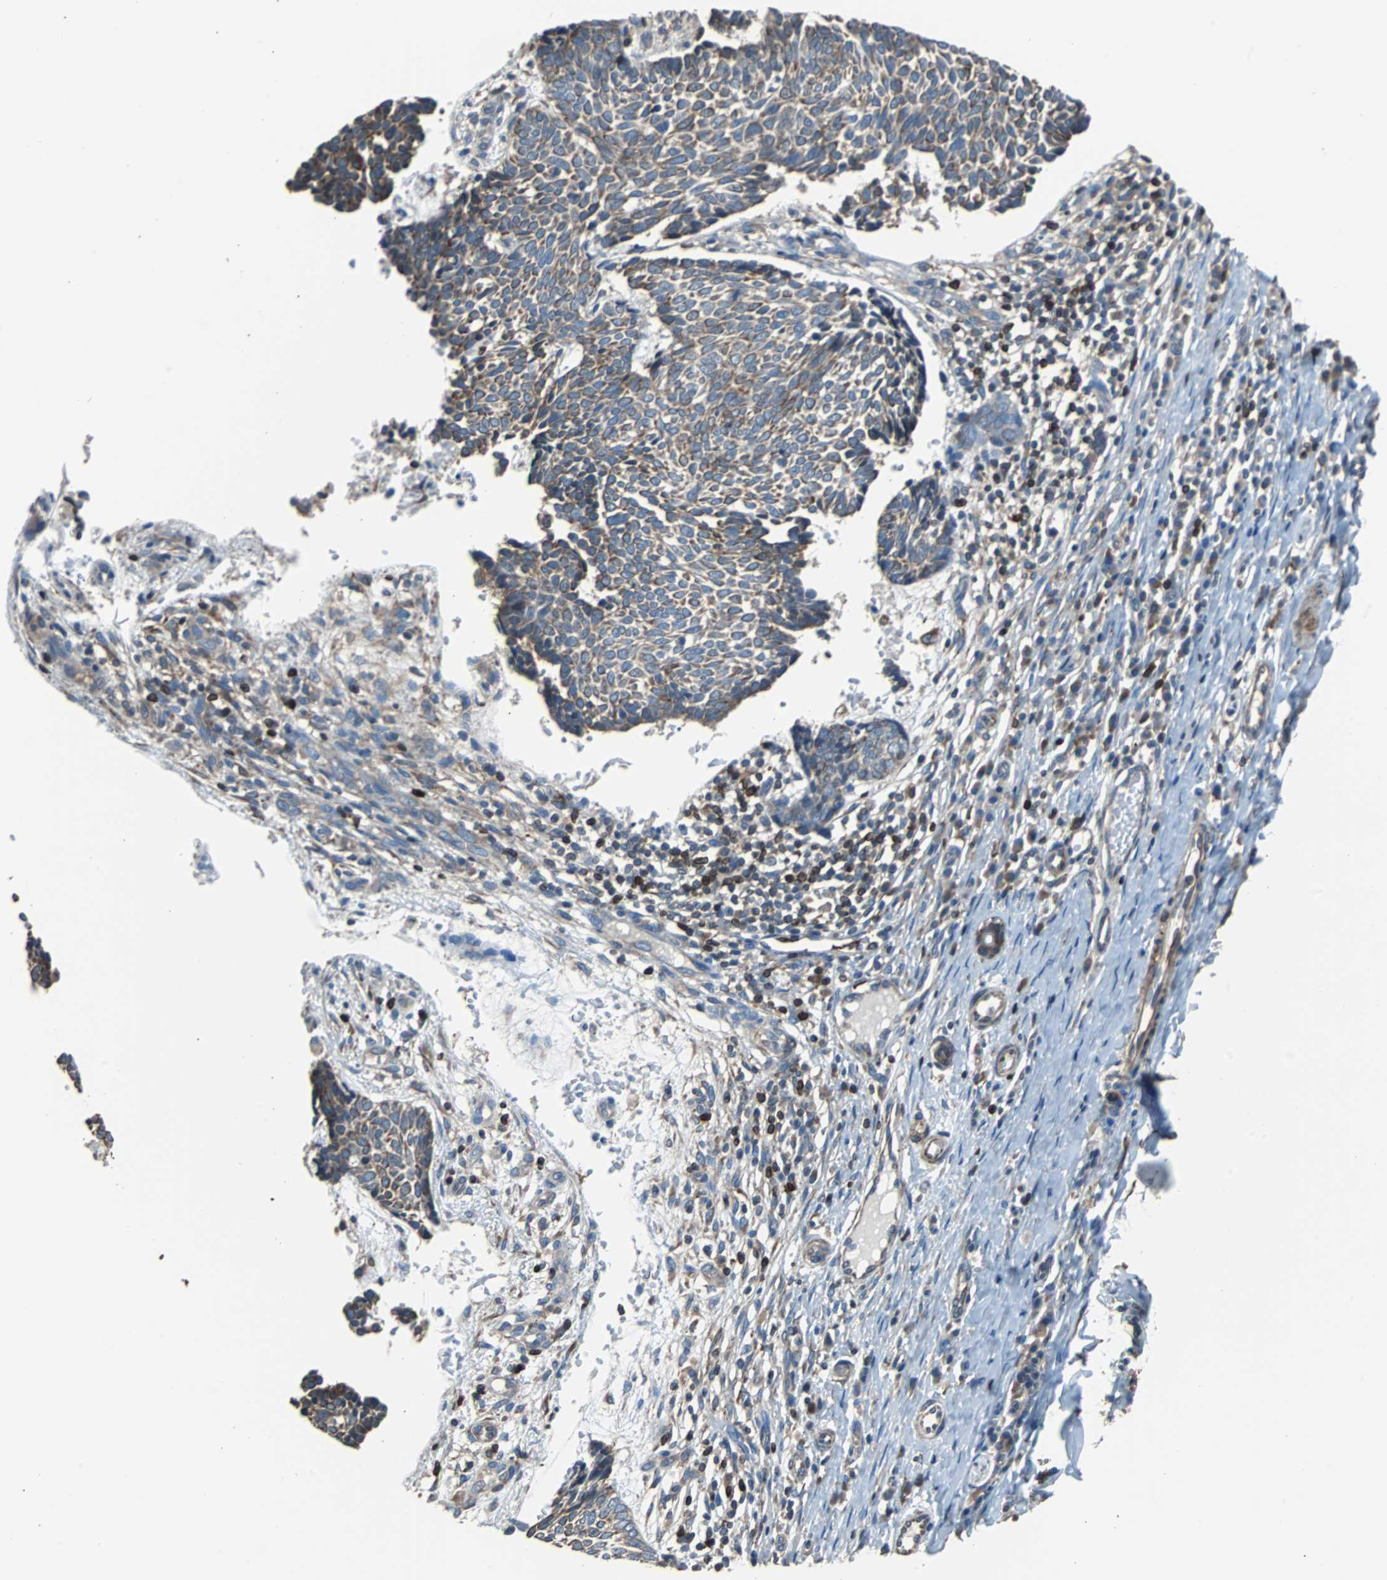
{"staining": {"intensity": "moderate", "quantity": "25%-75%", "location": "cytoplasmic/membranous"}, "tissue": "skin cancer", "cell_type": "Tumor cells", "image_type": "cancer", "snomed": [{"axis": "morphology", "description": "Normal tissue, NOS"}, {"axis": "morphology", "description": "Basal cell carcinoma"}, {"axis": "topography", "description": "Skin"}], "caption": "Skin cancer stained with IHC displays moderate cytoplasmic/membranous expression in about 25%-75% of tumor cells. (DAB IHC, brown staining for protein, blue staining for nuclei).", "gene": "PBXIP1", "patient": {"sex": "male", "age": 87}}